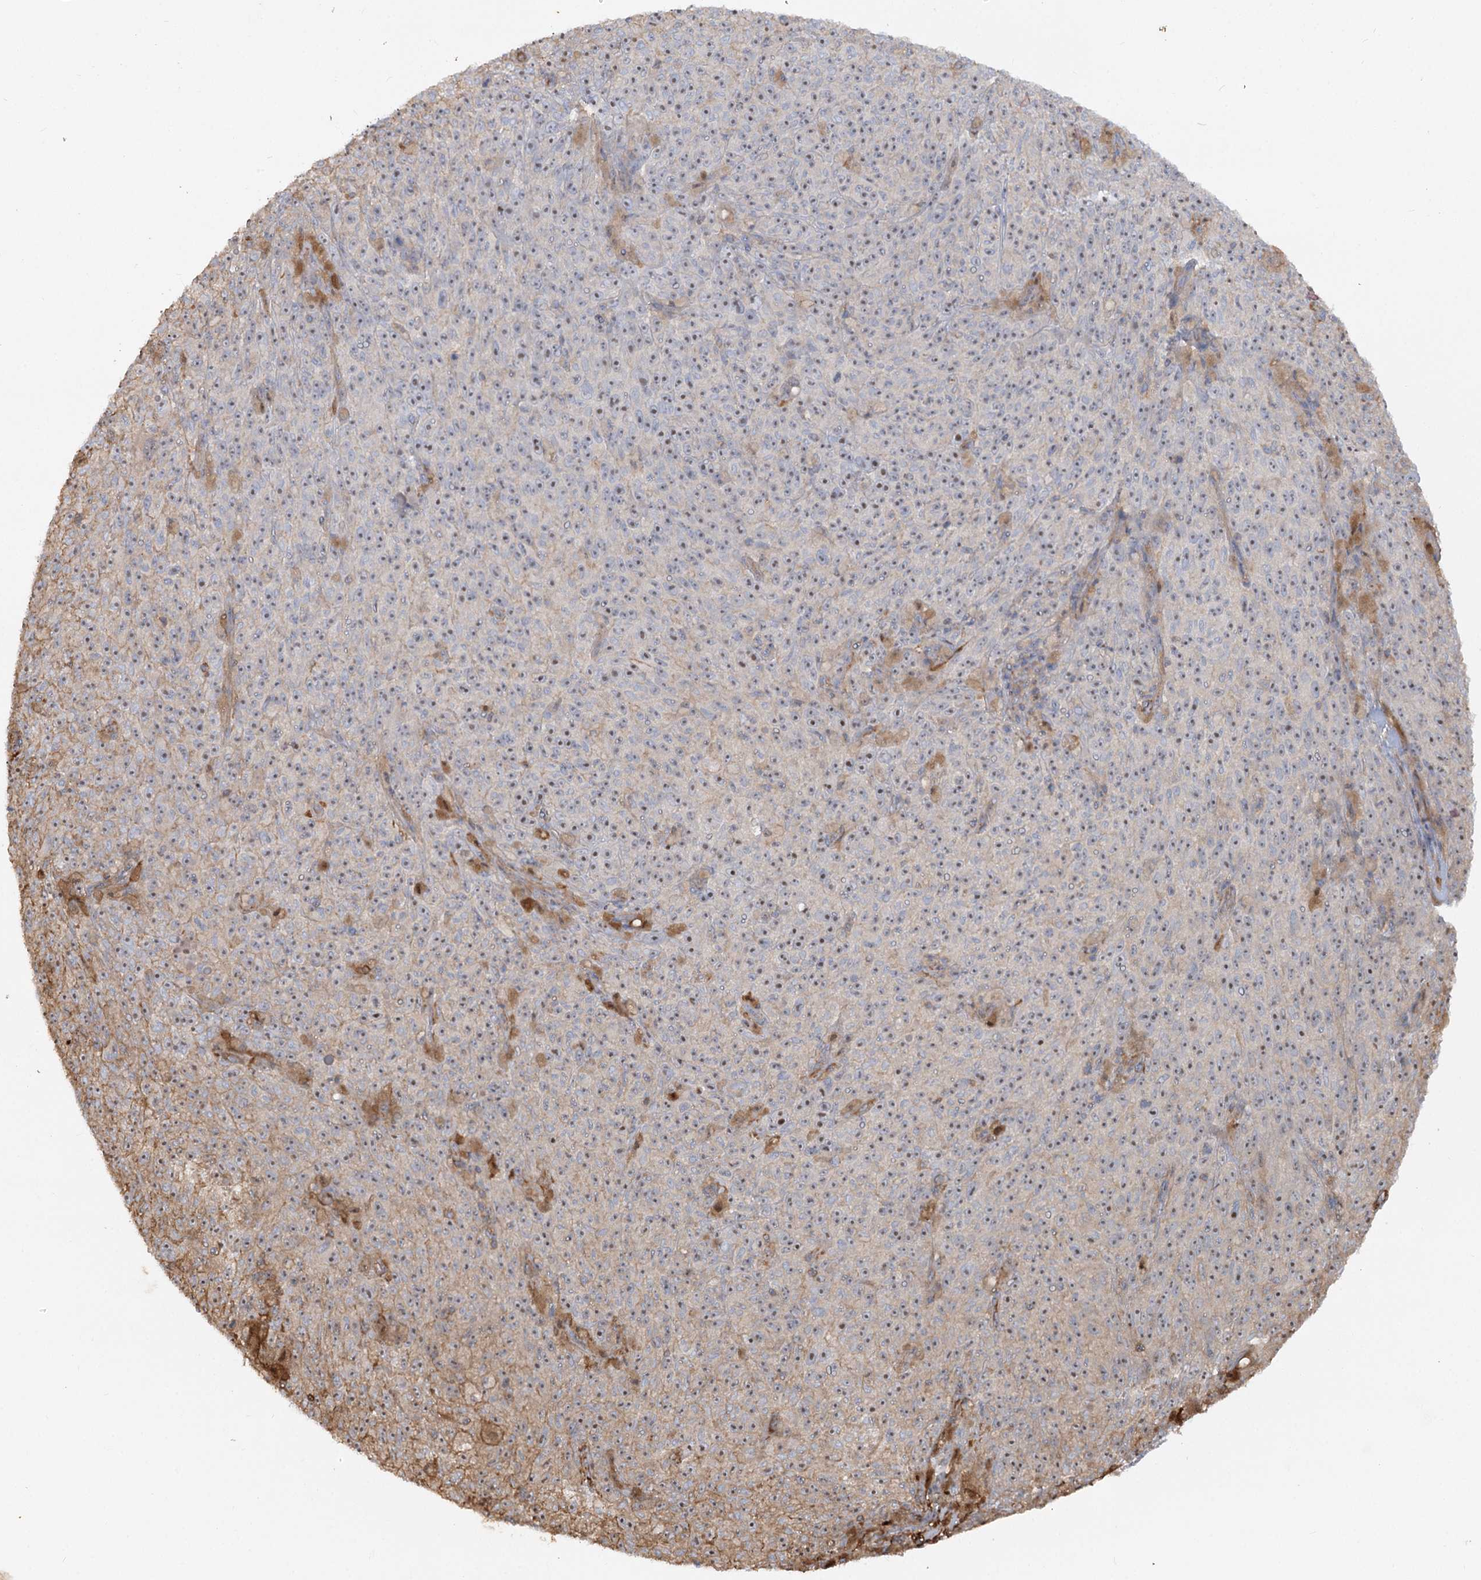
{"staining": {"intensity": "moderate", "quantity": "<25%", "location": "nuclear"}, "tissue": "melanoma", "cell_type": "Tumor cells", "image_type": "cancer", "snomed": [{"axis": "morphology", "description": "Malignant melanoma, NOS"}, {"axis": "topography", "description": "Skin"}], "caption": "IHC of human malignant melanoma displays low levels of moderate nuclear expression in about <25% of tumor cells. (DAB (3,3'-diaminobenzidine) = brown stain, brightfield microscopy at high magnification).", "gene": "WDR36", "patient": {"sex": "female", "age": 82}}